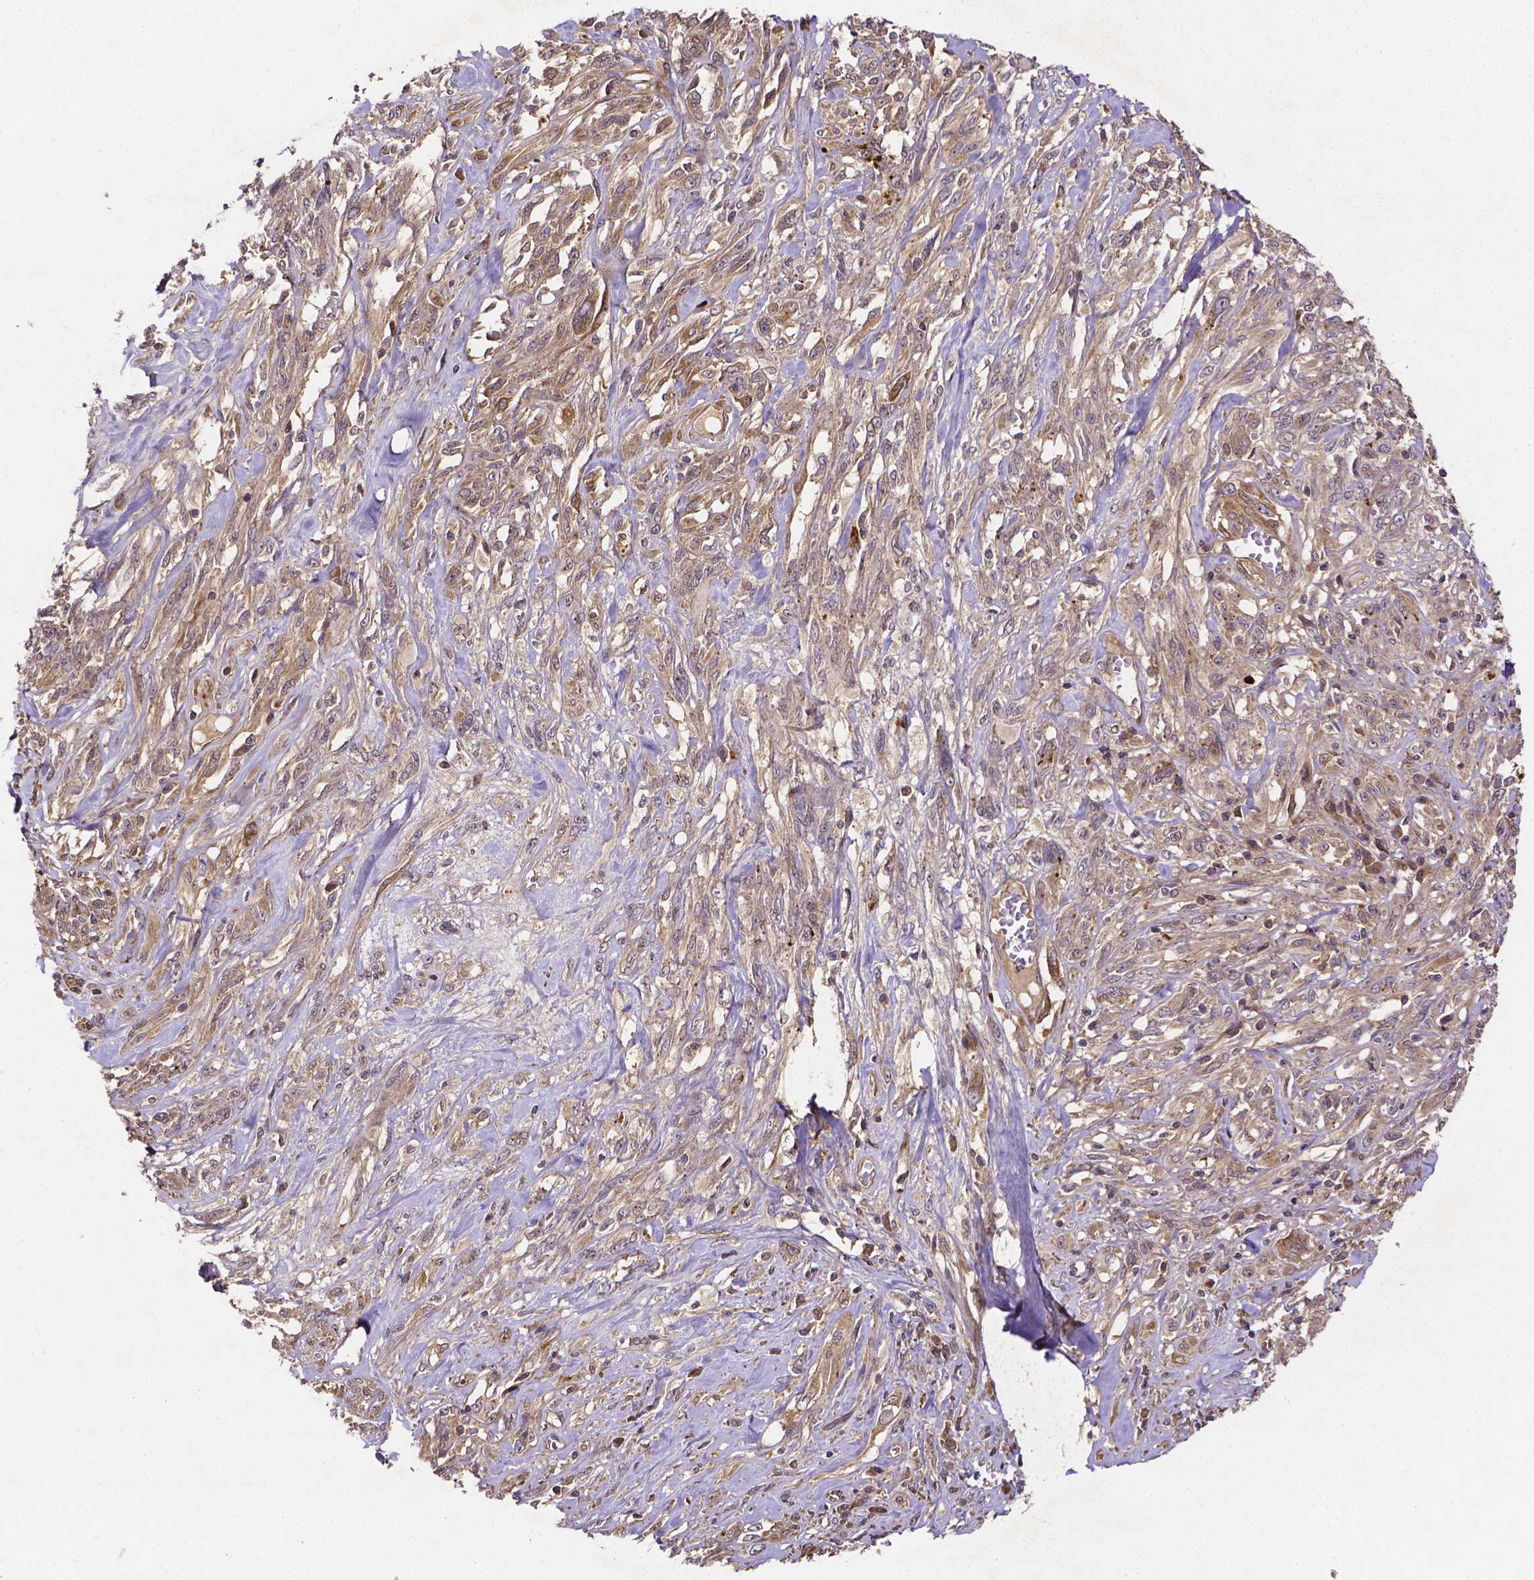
{"staining": {"intensity": "weak", "quantity": "25%-75%", "location": "cytoplasmic/membranous"}, "tissue": "melanoma", "cell_type": "Tumor cells", "image_type": "cancer", "snomed": [{"axis": "morphology", "description": "Malignant melanoma, NOS"}, {"axis": "topography", "description": "Skin"}], "caption": "The photomicrograph demonstrates a brown stain indicating the presence of a protein in the cytoplasmic/membranous of tumor cells in melanoma.", "gene": "RNF123", "patient": {"sex": "female", "age": 91}}